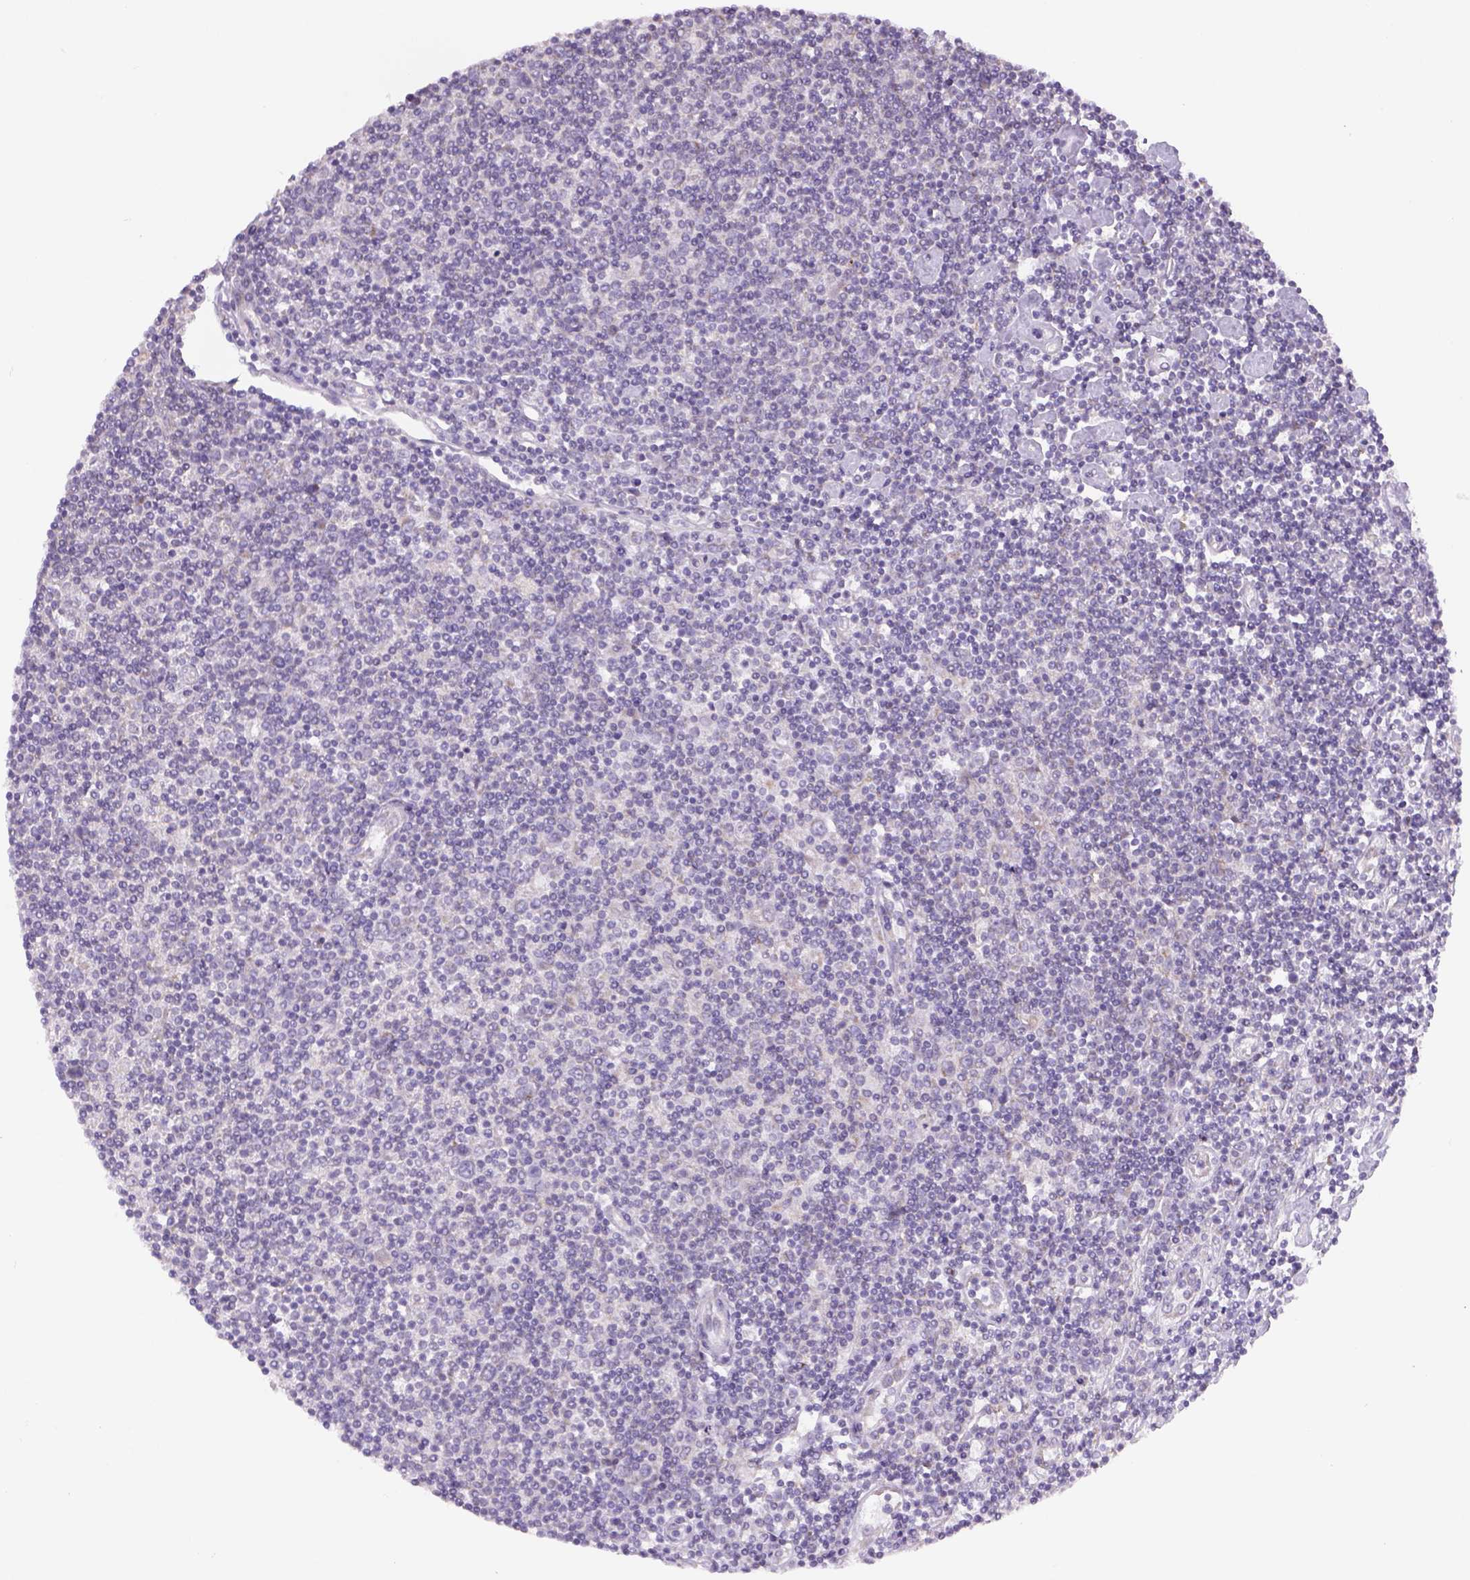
{"staining": {"intensity": "weak", "quantity": "<25%", "location": "cytoplasmic/membranous"}, "tissue": "lymphoma", "cell_type": "Tumor cells", "image_type": "cancer", "snomed": [{"axis": "morphology", "description": "Hodgkin's disease, NOS"}, {"axis": "topography", "description": "Lymph node"}], "caption": "Immunohistochemistry (IHC) of Hodgkin's disease reveals no expression in tumor cells.", "gene": "ADGRV1", "patient": {"sex": "male", "age": 40}}